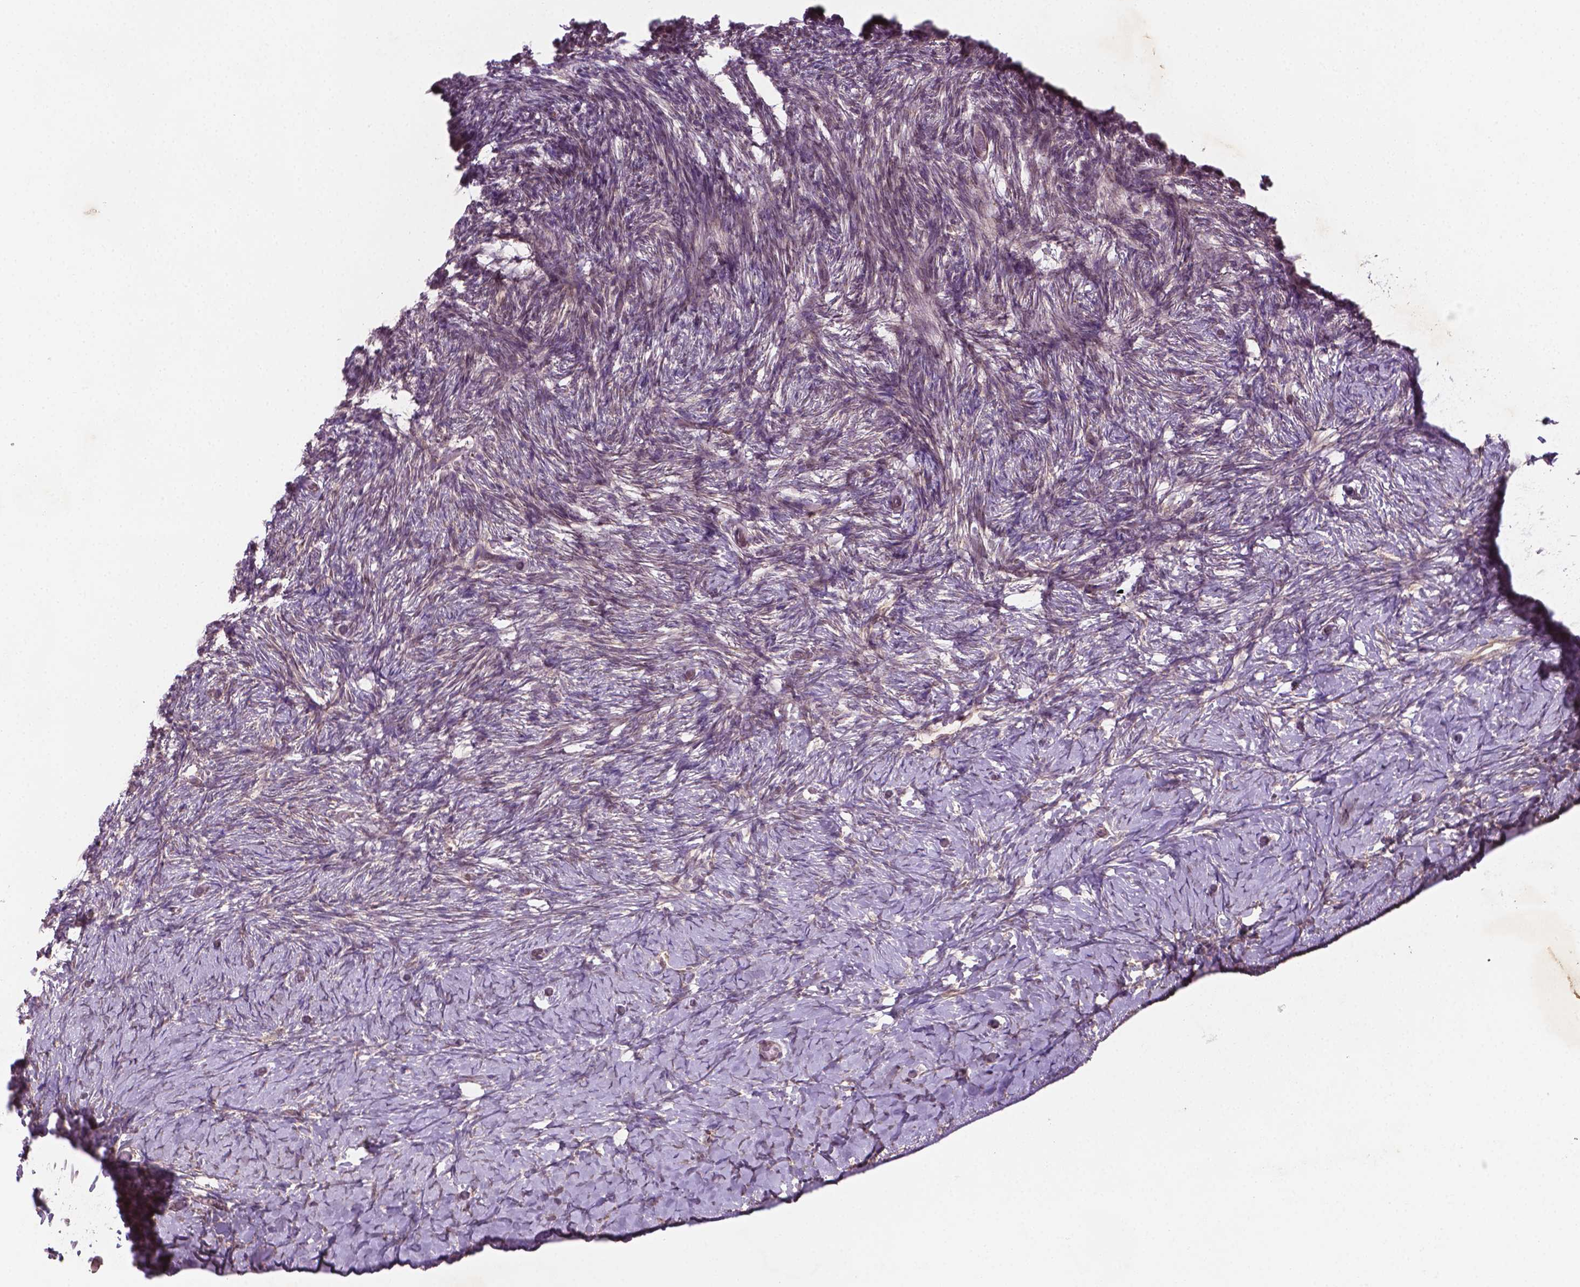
{"staining": {"intensity": "negative", "quantity": "none", "location": "none"}, "tissue": "ovary", "cell_type": "Ovarian stroma cells", "image_type": "normal", "snomed": [{"axis": "morphology", "description": "Normal tissue, NOS"}, {"axis": "topography", "description": "Ovary"}], "caption": "Histopathology image shows no protein staining in ovarian stroma cells of unremarkable ovary. The staining is performed using DAB brown chromogen with nuclei counter-stained in using hematoxylin.", "gene": "TCHP", "patient": {"sex": "female", "age": 39}}